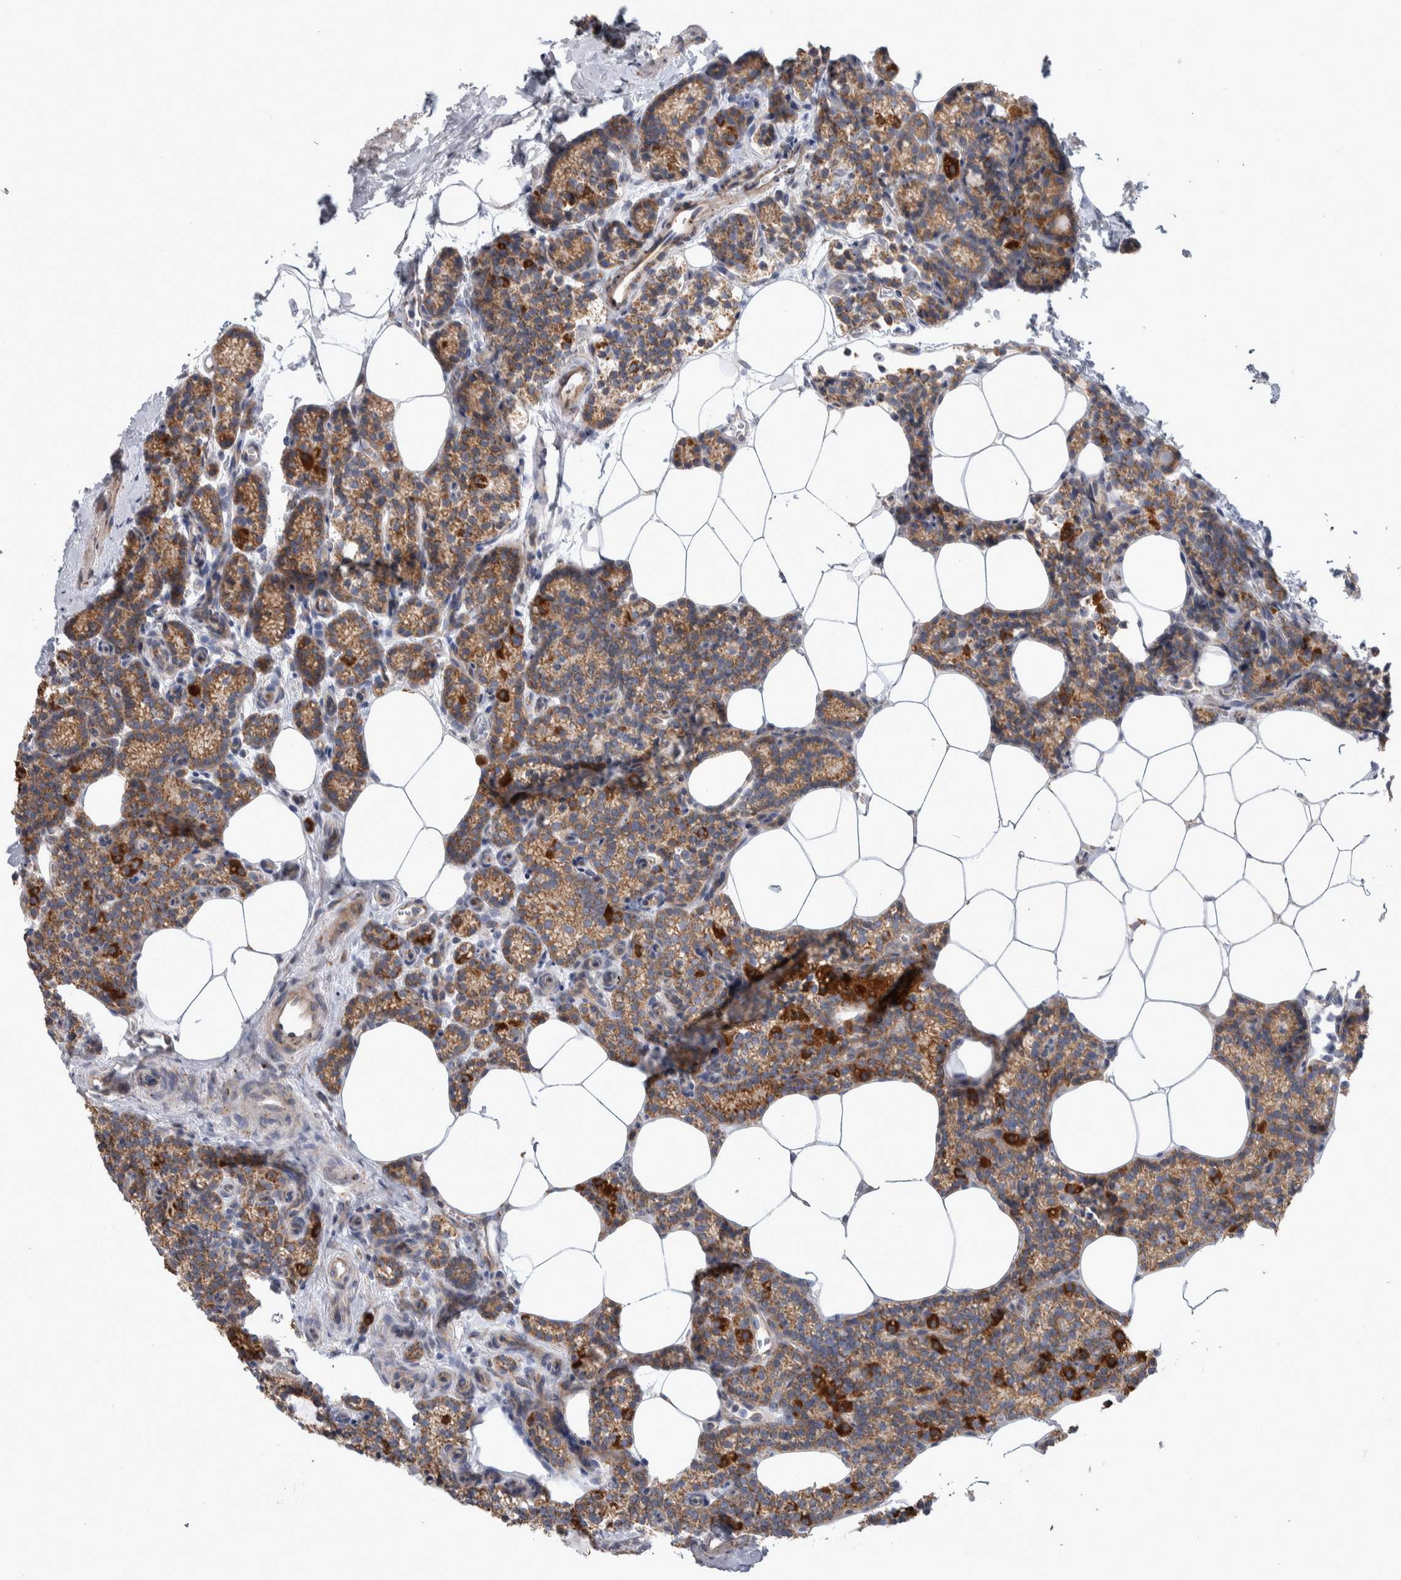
{"staining": {"intensity": "strong", "quantity": "25%-75%", "location": "cytoplasmic/membranous"}, "tissue": "parathyroid gland", "cell_type": "Glandular cells", "image_type": "normal", "snomed": [{"axis": "morphology", "description": "Normal tissue, NOS"}, {"axis": "topography", "description": "Parathyroid gland"}], "caption": "DAB (3,3'-diaminobenzidine) immunohistochemical staining of unremarkable parathyroid gland exhibits strong cytoplasmic/membranous protein expression in about 25%-75% of glandular cells.", "gene": "SCO1", "patient": {"sex": "male", "age": 58}}